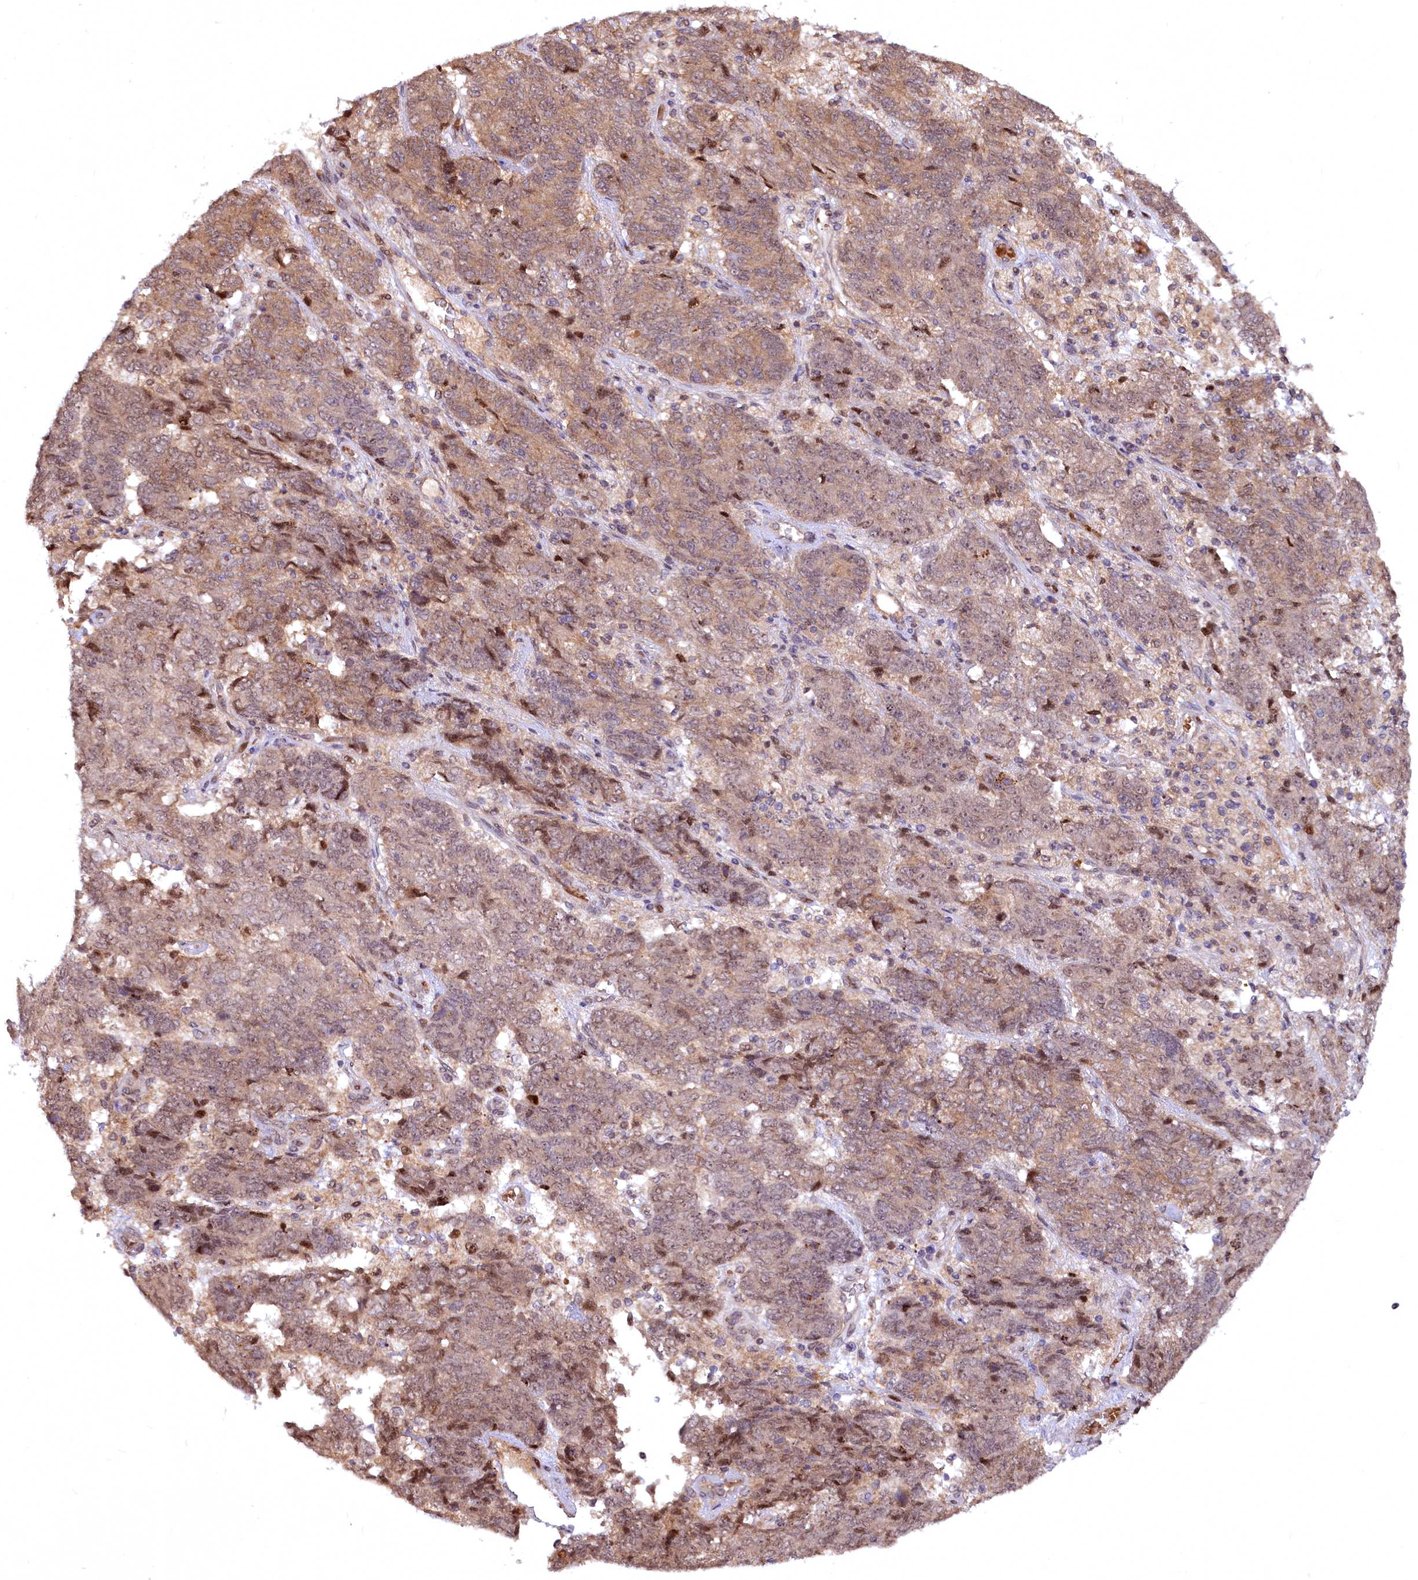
{"staining": {"intensity": "weak", "quantity": ">75%", "location": "cytoplasmic/membranous"}, "tissue": "endometrial cancer", "cell_type": "Tumor cells", "image_type": "cancer", "snomed": [{"axis": "morphology", "description": "Adenocarcinoma, NOS"}, {"axis": "topography", "description": "Endometrium"}], "caption": "Endometrial cancer stained with immunohistochemistry displays weak cytoplasmic/membranous expression in about >75% of tumor cells. The staining was performed using DAB to visualize the protein expression in brown, while the nuclei were stained in blue with hematoxylin (Magnification: 20x).", "gene": "N4BP2L1", "patient": {"sex": "female", "age": 80}}